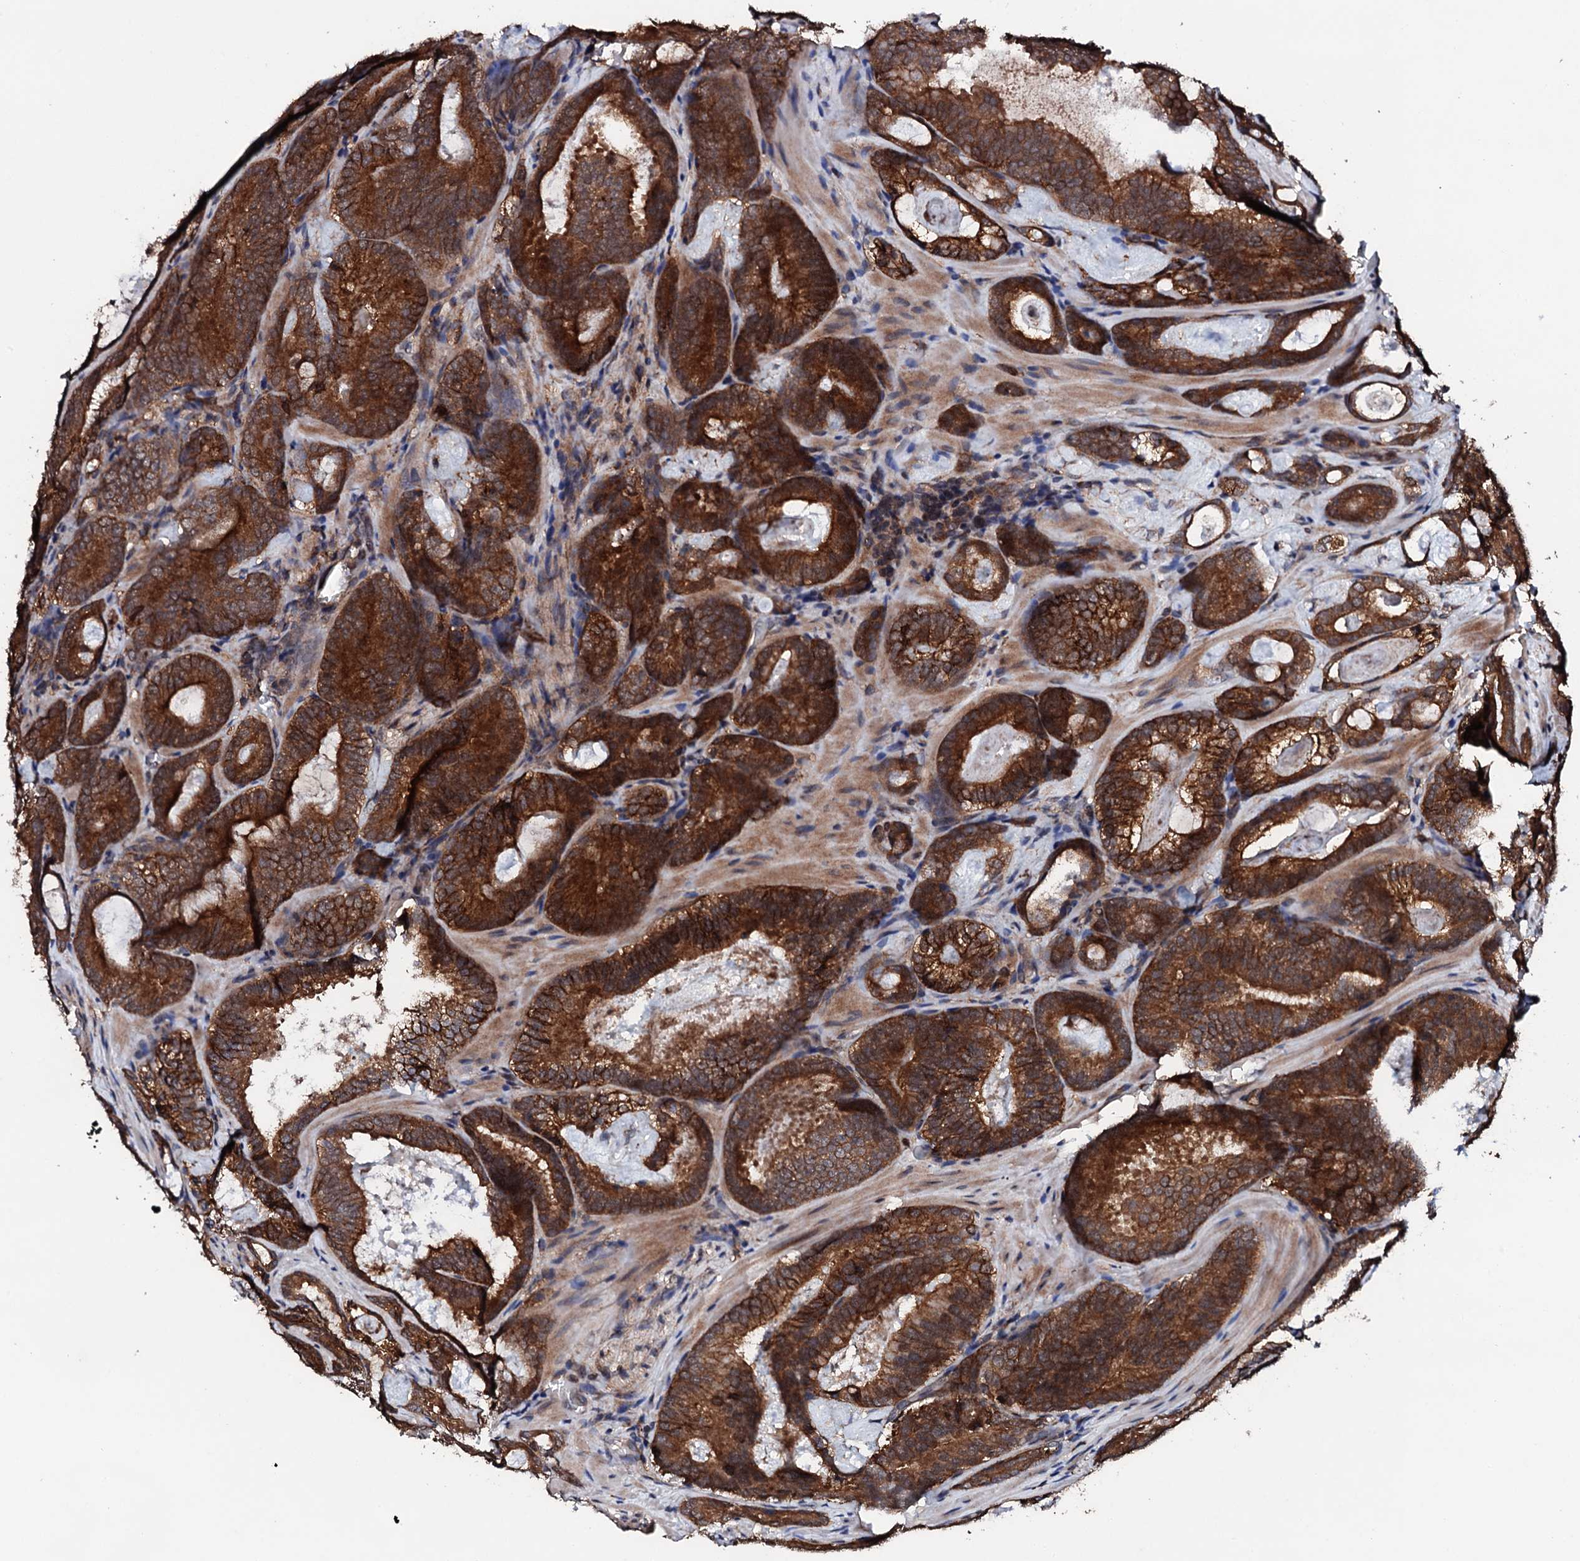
{"staining": {"intensity": "strong", "quantity": ">75%", "location": "cytoplasmic/membranous"}, "tissue": "prostate cancer", "cell_type": "Tumor cells", "image_type": "cancer", "snomed": [{"axis": "morphology", "description": "Adenocarcinoma, Low grade"}, {"axis": "topography", "description": "Prostate"}], "caption": "Strong cytoplasmic/membranous expression for a protein is present in approximately >75% of tumor cells of adenocarcinoma (low-grade) (prostate) using IHC.", "gene": "EDC3", "patient": {"sex": "male", "age": 60}}